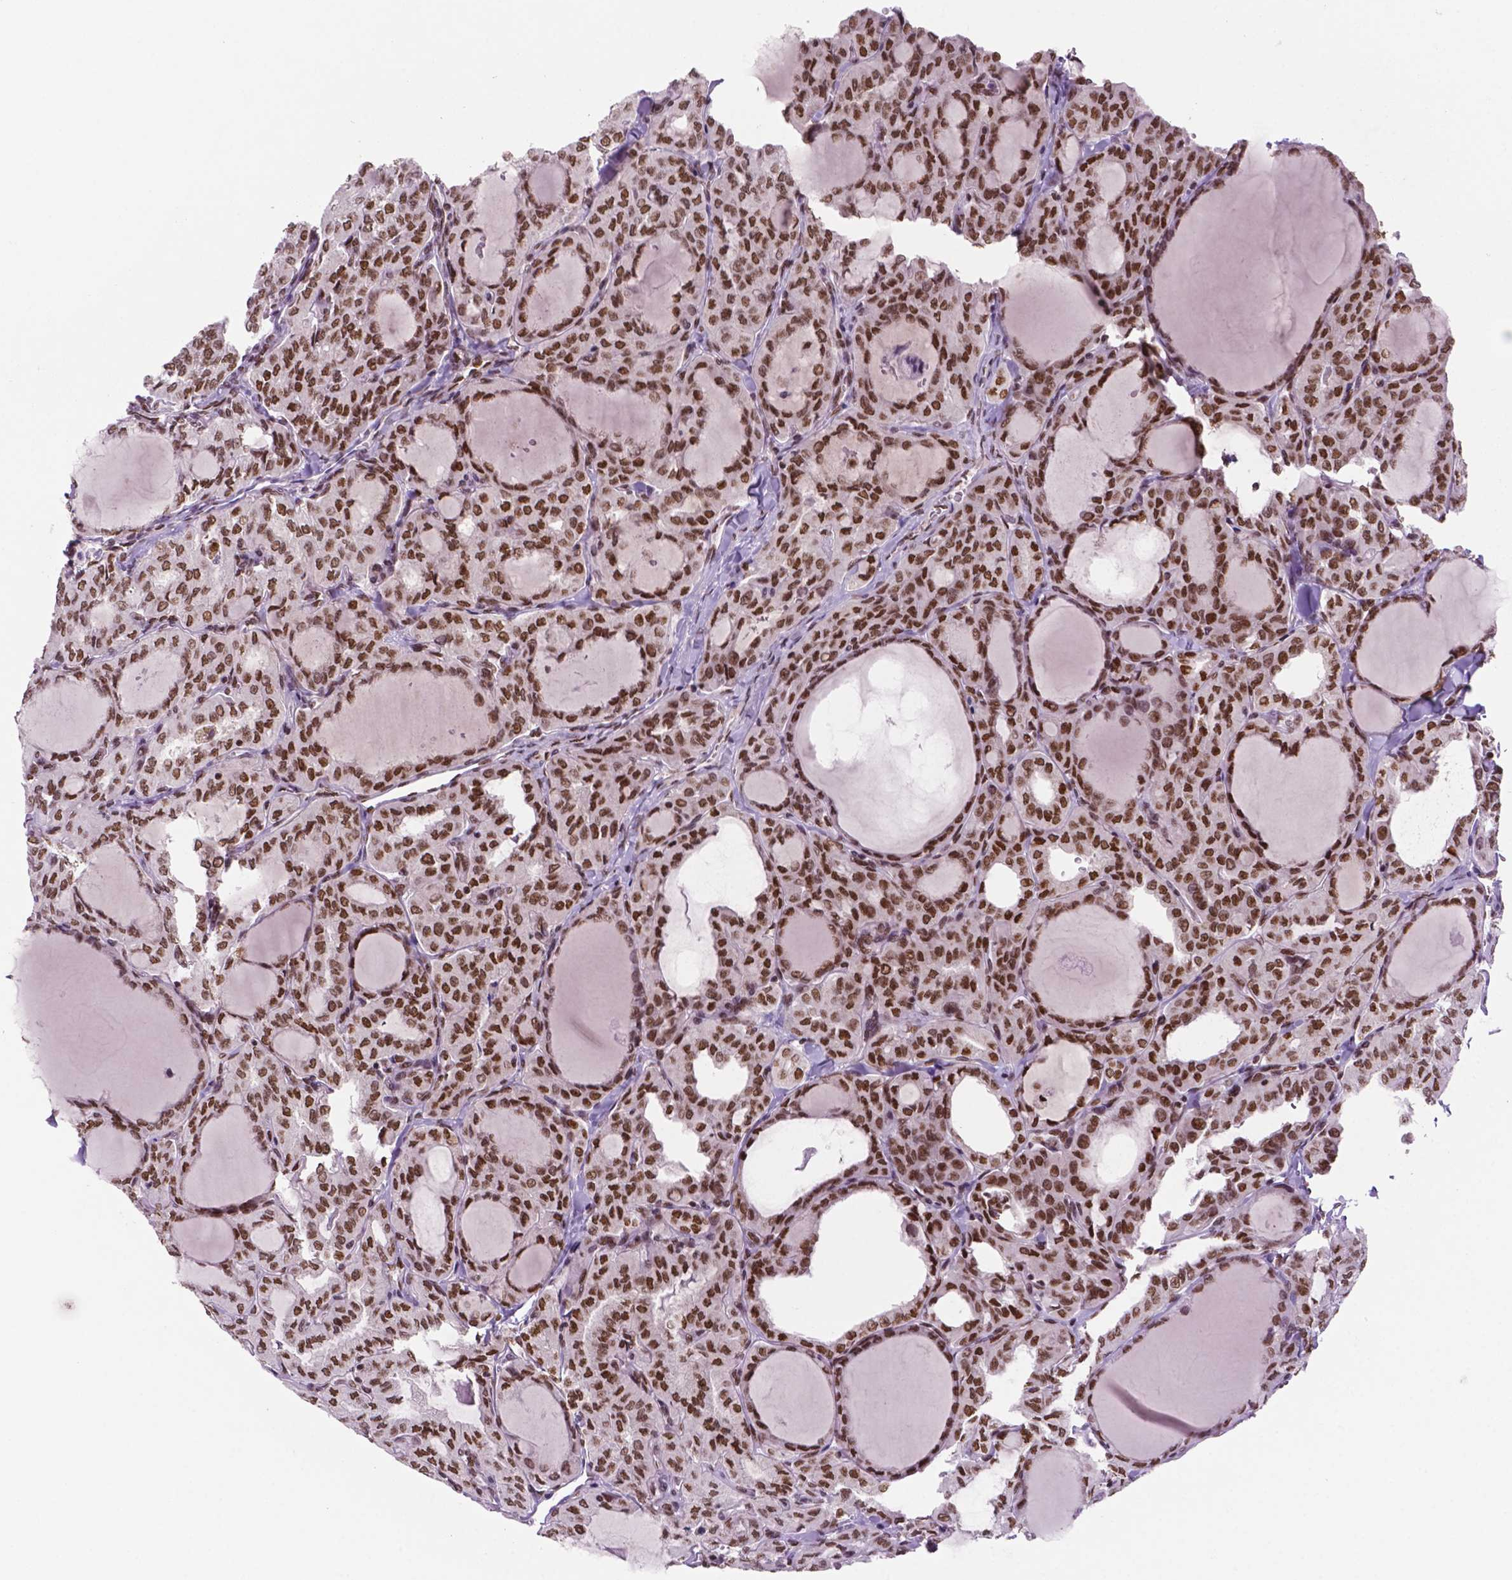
{"staining": {"intensity": "weak", "quantity": ">75%", "location": "nuclear"}, "tissue": "thyroid cancer", "cell_type": "Tumor cells", "image_type": "cancer", "snomed": [{"axis": "morphology", "description": "Papillary adenocarcinoma, NOS"}, {"axis": "topography", "description": "Thyroid gland"}], "caption": "IHC (DAB) staining of thyroid cancer (papillary adenocarcinoma) reveals weak nuclear protein positivity in about >75% of tumor cells. (Stains: DAB in brown, nuclei in blue, Microscopy: brightfield microscopy at high magnification).", "gene": "MLH1", "patient": {"sex": "male", "age": 20}}